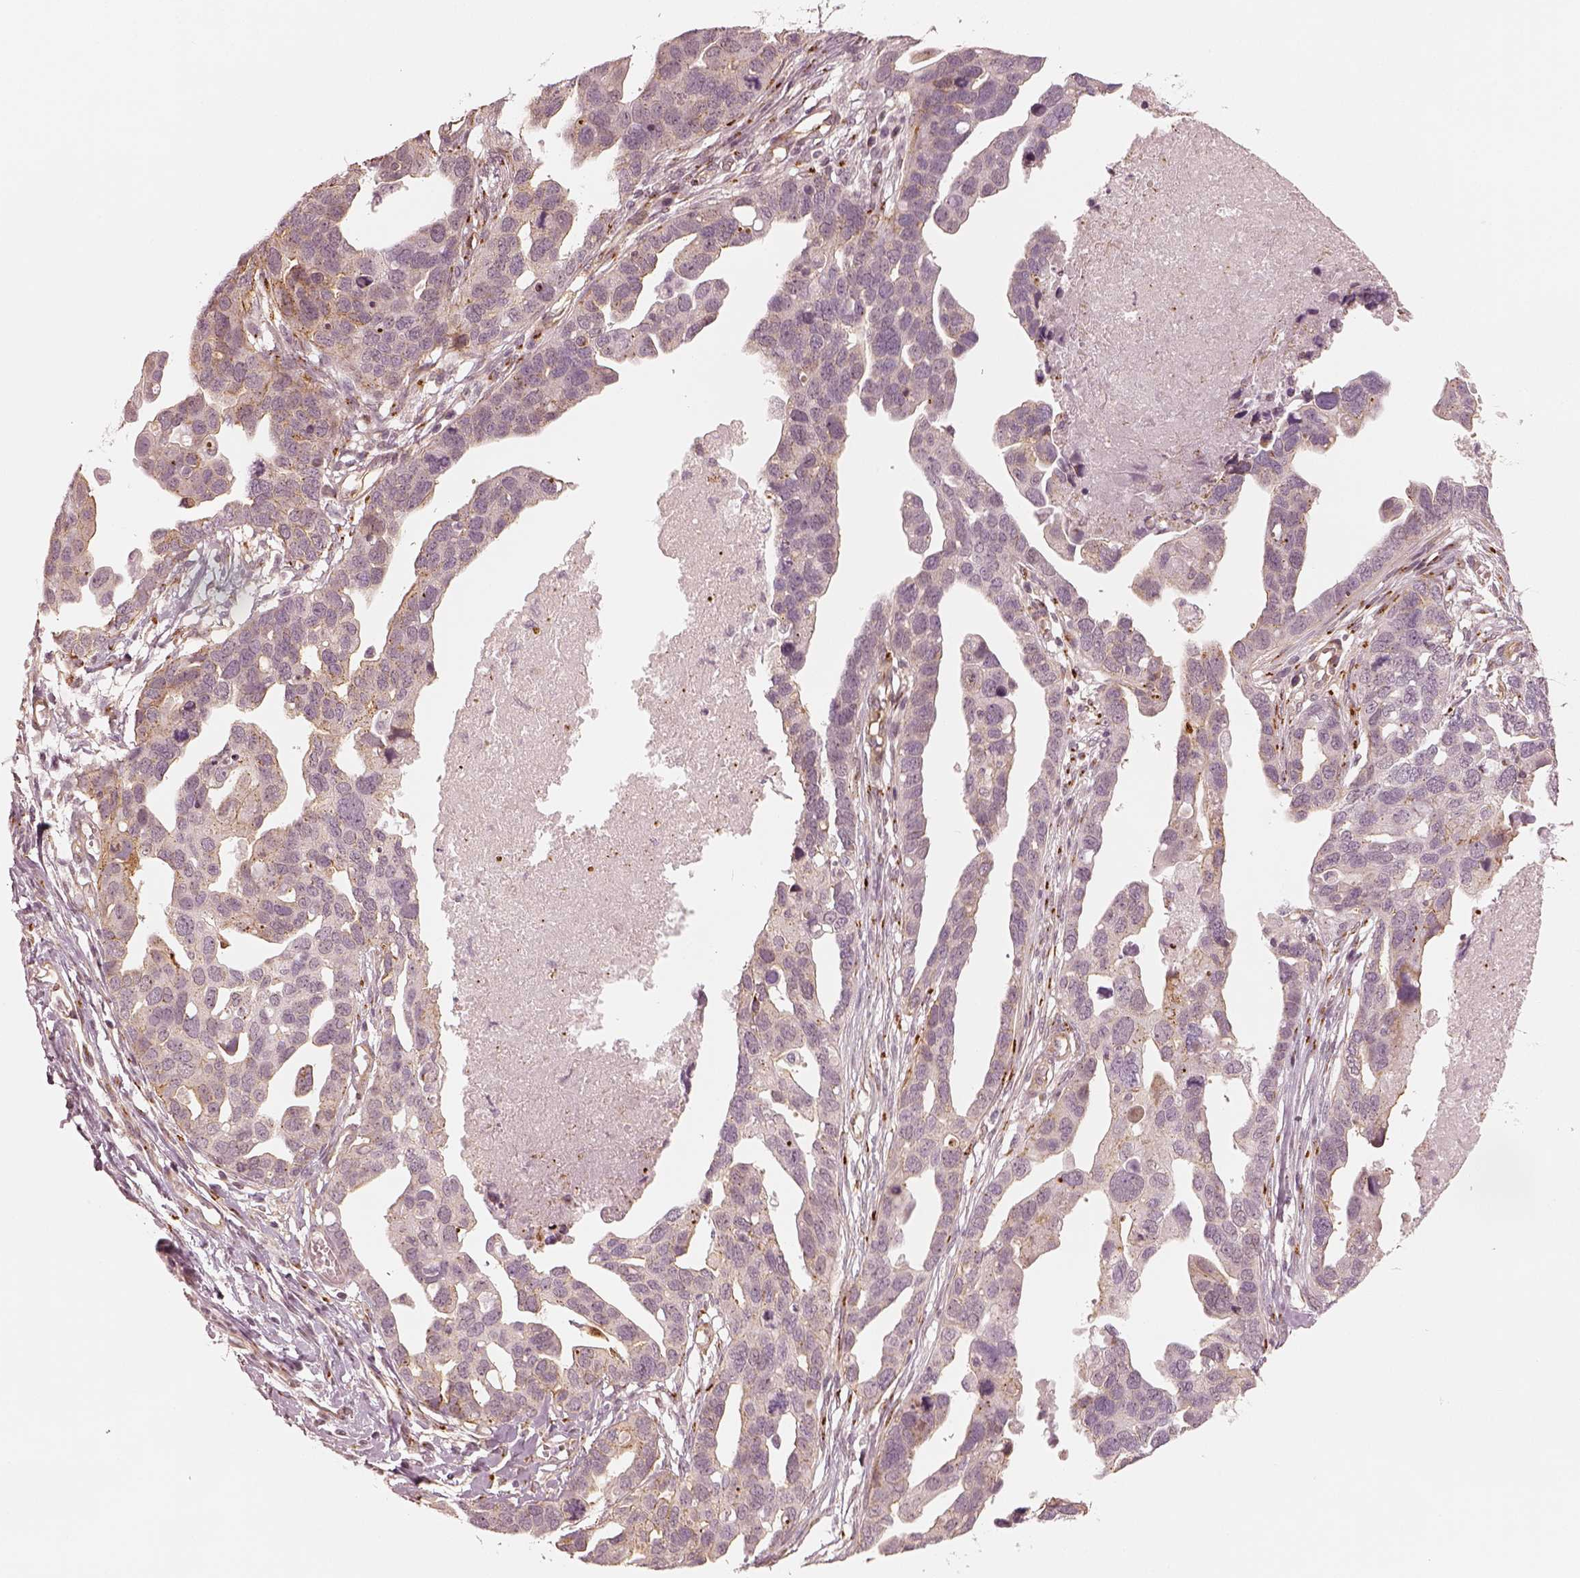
{"staining": {"intensity": "weak", "quantity": "<25%", "location": "cytoplasmic/membranous"}, "tissue": "ovarian cancer", "cell_type": "Tumor cells", "image_type": "cancer", "snomed": [{"axis": "morphology", "description": "Cystadenocarcinoma, serous, NOS"}, {"axis": "topography", "description": "Ovary"}], "caption": "DAB (3,3'-diaminobenzidine) immunohistochemical staining of ovarian cancer (serous cystadenocarcinoma) demonstrates no significant expression in tumor cells.", "gene": "GORASP2", "patient": {"sex": "female", "age": 54}}